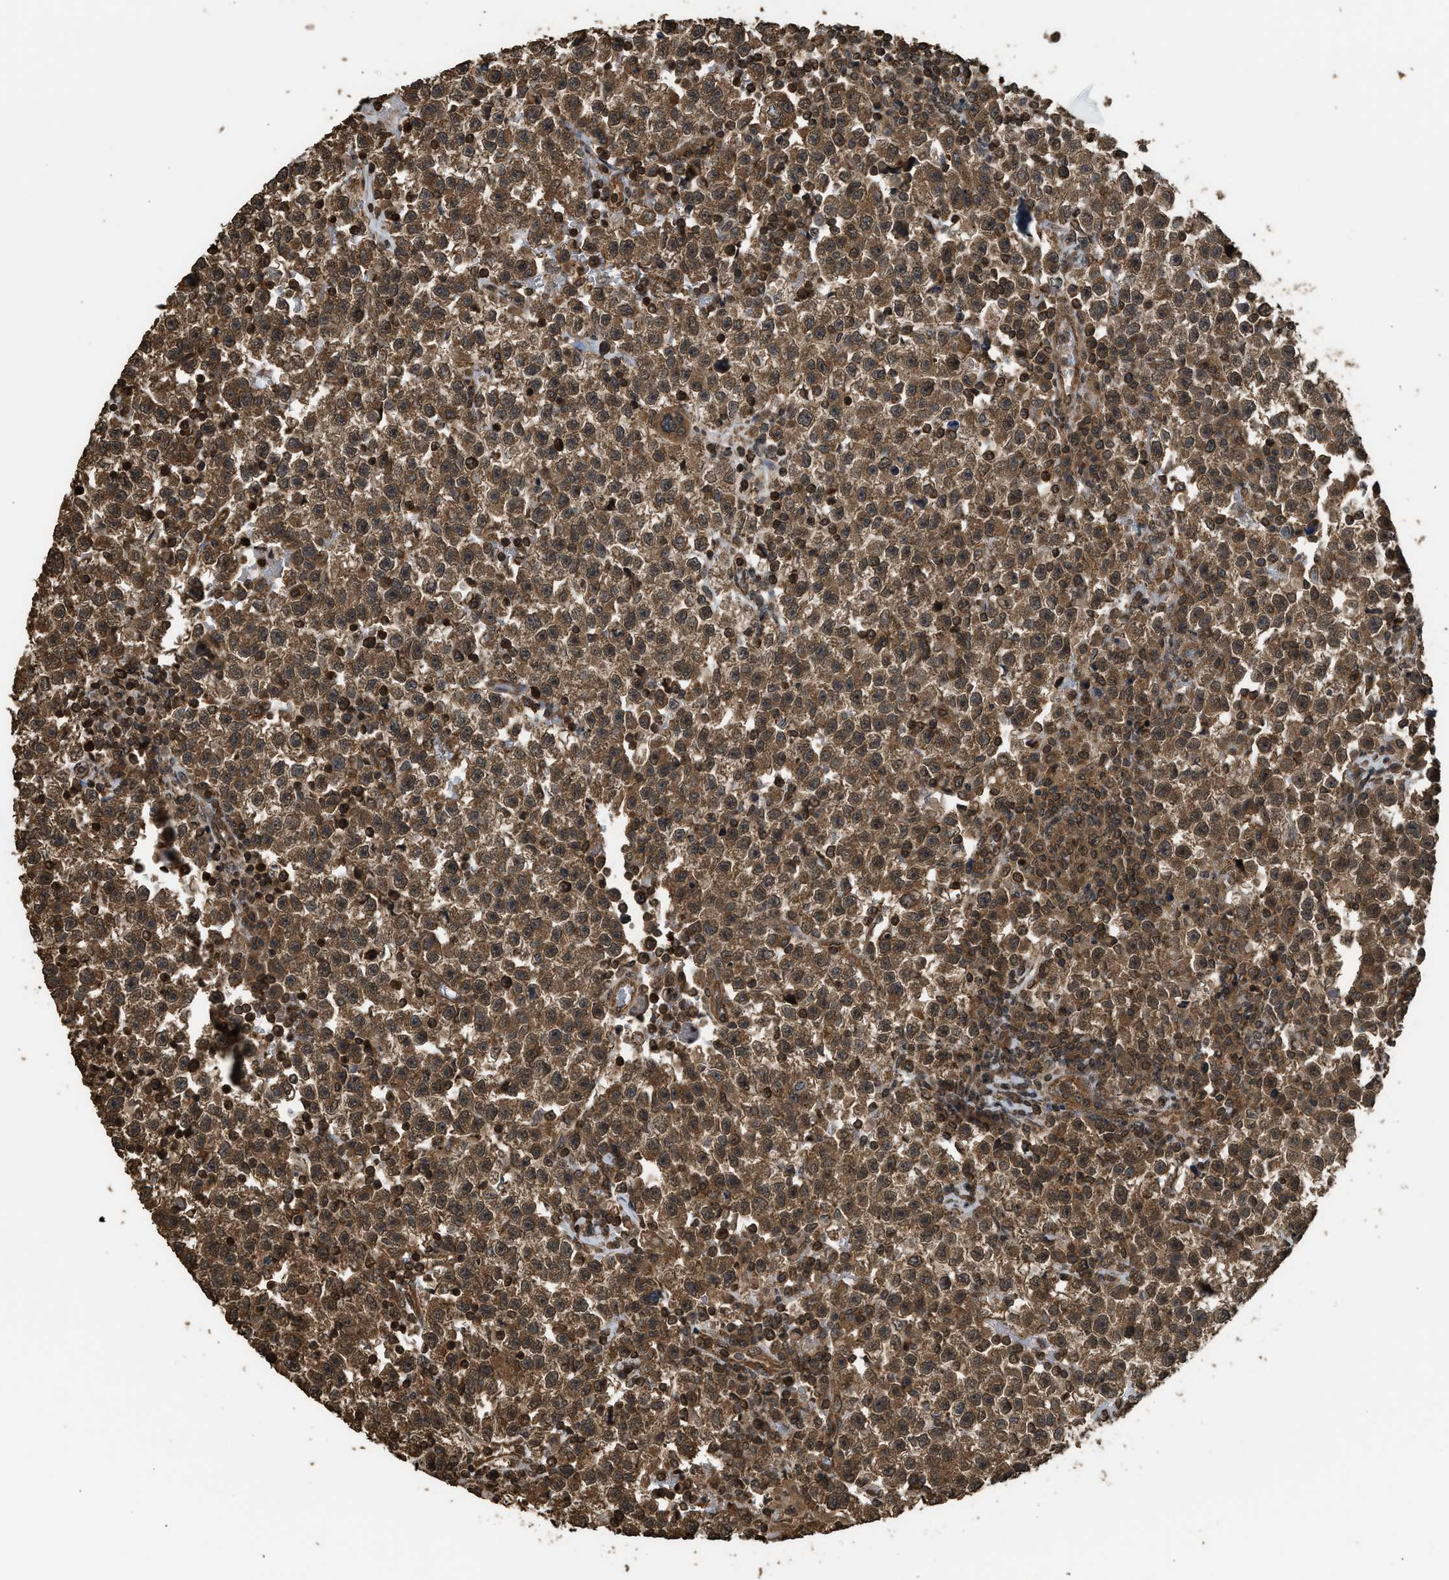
{"staining": {"intensity": "strong", "quantity": ">75%", "location": "cytoplasmic/membranous"}, "tissue": "testis cancer", "cell_type": "Tumor cells", "image_type": "cancer", "snomed": [{"axis": "morphology", "description": "Seminoma, NOS"}, {"axis": "topography", "description": "Testis"}], "caption": "Seminoma (testis) tissue shows strong cytoplasmic/membranous expression in about >75% of tumor cells", "gene": "MYBL2", "patient": {"sex": "male", "age": 22}}